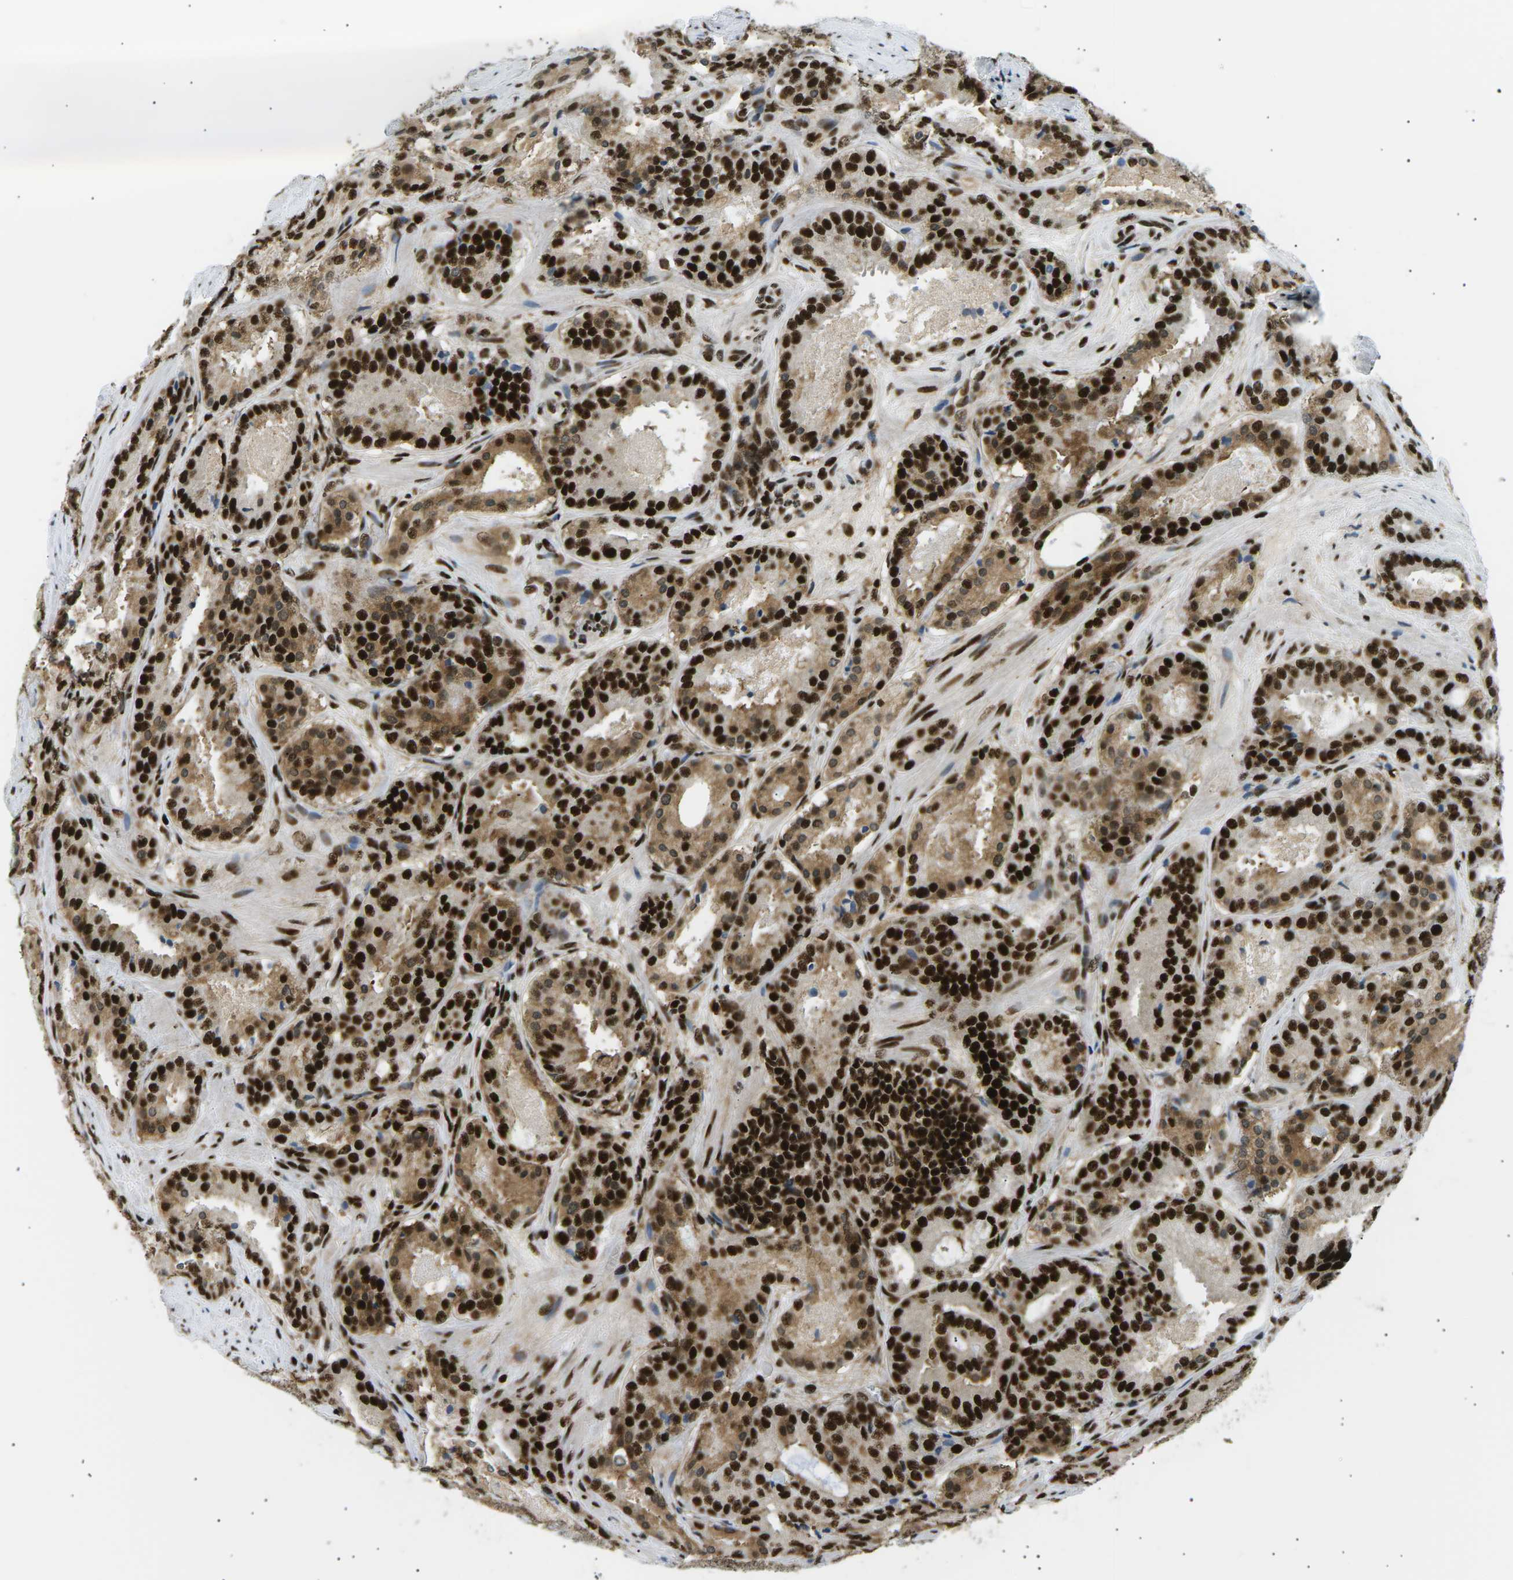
{"staining": {"intensity": "strong", "quantity": ">75%", "location": "cytoplasmic/membranous,nuclear"}, "tissue": "prostate cancer", "cell_type": "Tumor cells", "image_type": "cancer", "snomed": [{"axis": "morphology", "description": "Adenocarcinoma, Low grade"}, {"axis": "topography", "description": "Prostate"}], "caption": "Immunohistochemistry (IHC) photomicrograph of neoplastic tissue: prostate cancer (adenocarcinoma (low-grade)) stained using immunohistochemistry (IHC) shows high levels of strong protein expression localized specifically in the cytoplasmic/membranous and nuclear of tumor cells, appearing as a cytoplasmic/membranous and nuclear brown color.", "gene": "RPA2", "patient": {"sex": "male", "age": 69}}